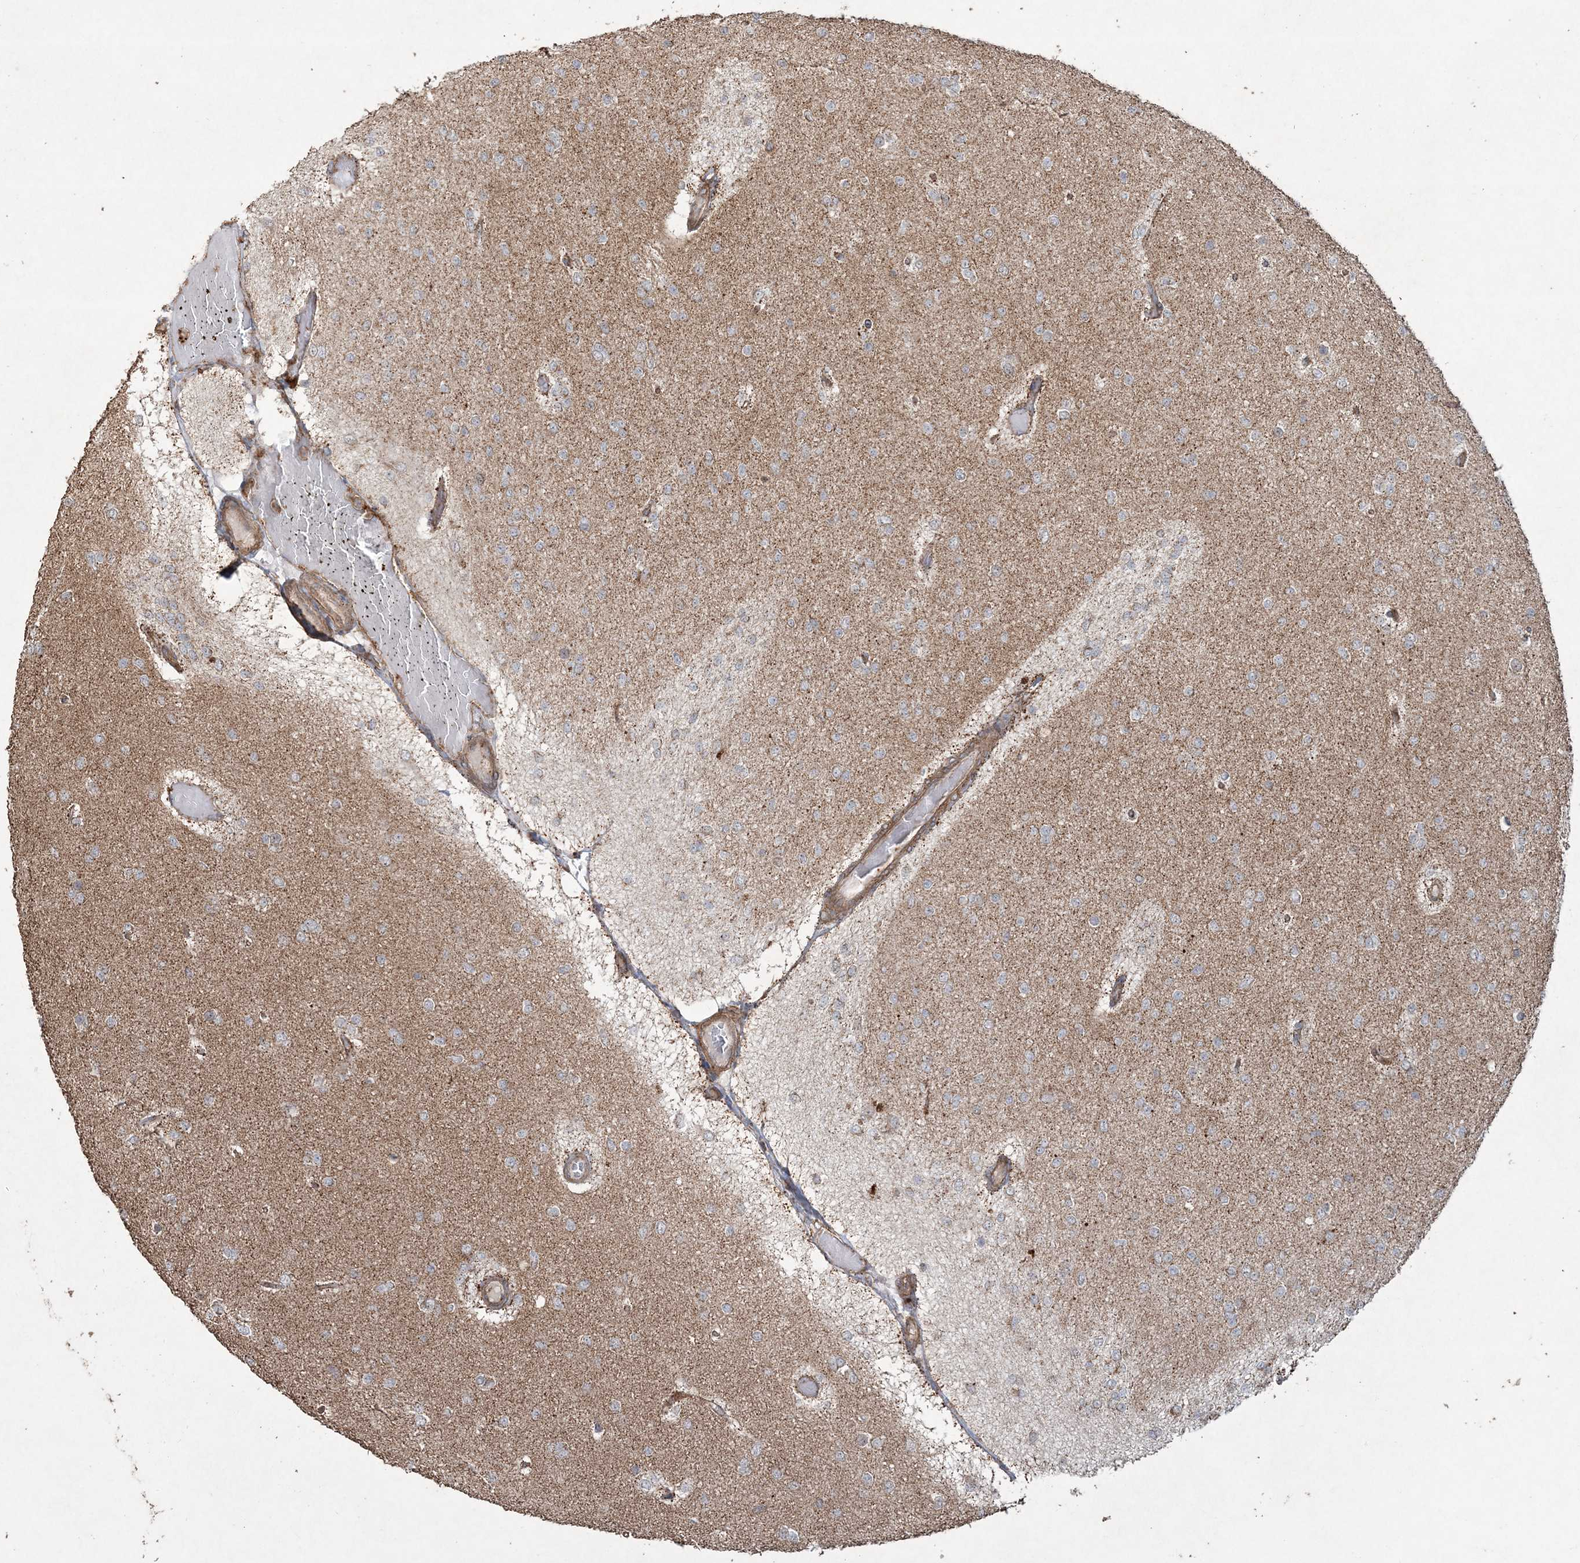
{"staining": {"intensity": "negative", "quantity": "none", "location": "none"}, "tissue": "glioma", "cell_type": "Tumor cells", "image_type": "cancer", "snomed": [{"axis": "morphology", "description": "Glioma, malignant, Low grade"}, {"axis": "topography", "description": "Brain"}], "caption": "This is an immunohistochemistry image of human malignant low-grade glioma. There is no expression in tumor cells.", "gene": "TTC7A", "patient": {"sex": "female", "age": 22}}